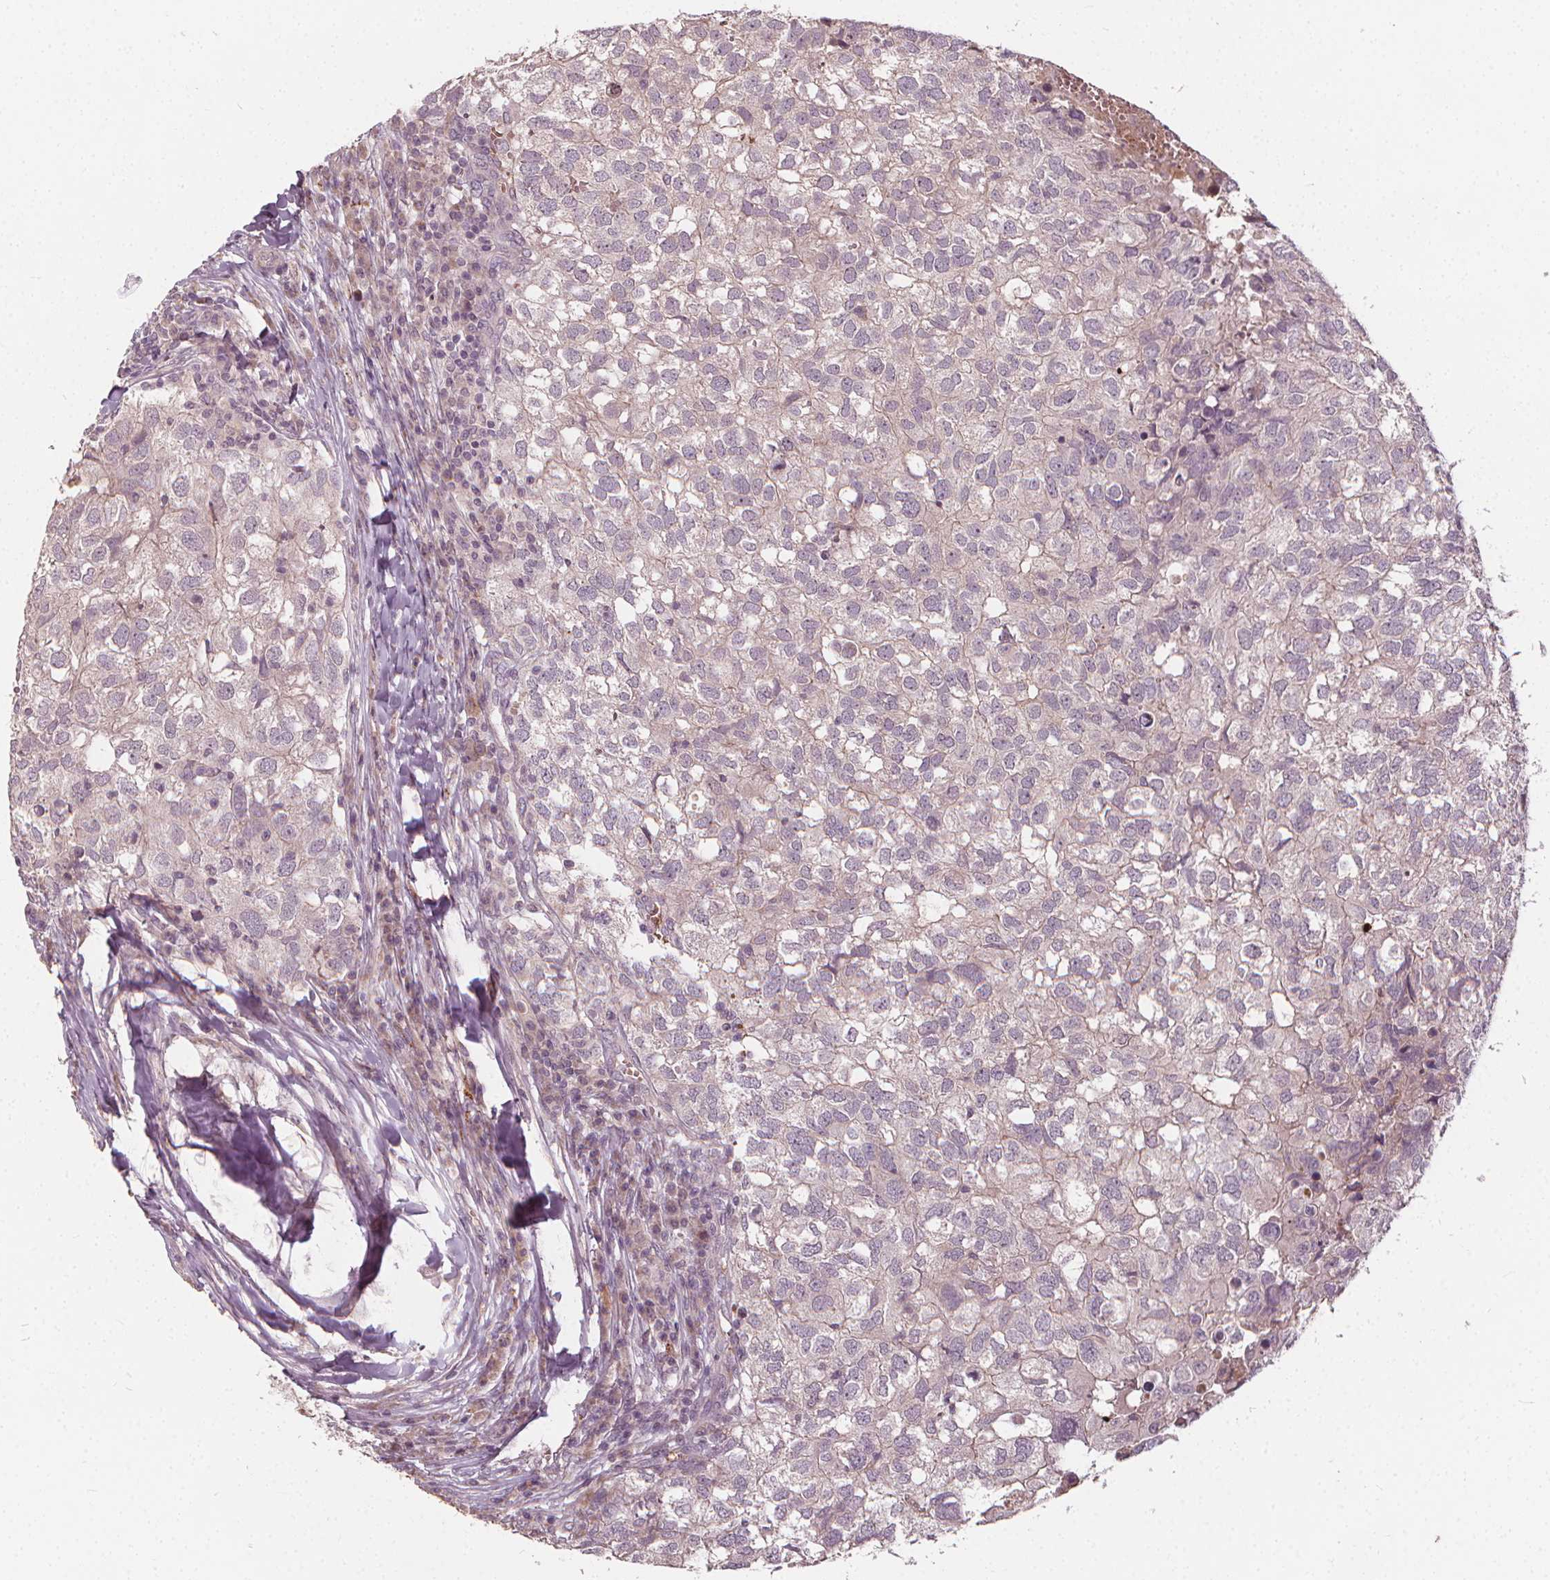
{"staining": {"intensity": "weak", "quantity": "<25%", "location": "cytoplasmic/membranous"}, "tissue": "breast cancer", "cell_type": "Tumor cells", "image_type": "cancer", "snomed": [{"axis": "morphology", "description": "Duct carcinoma"}, {"axis": "topography", "description": "Breast"}], "caption": "Tumor cells are negative for brown protein staining in breast cancer (intraductal carcinoma).", "gene": "IPO13", "patient": {"sex": "female", "age": 30}}